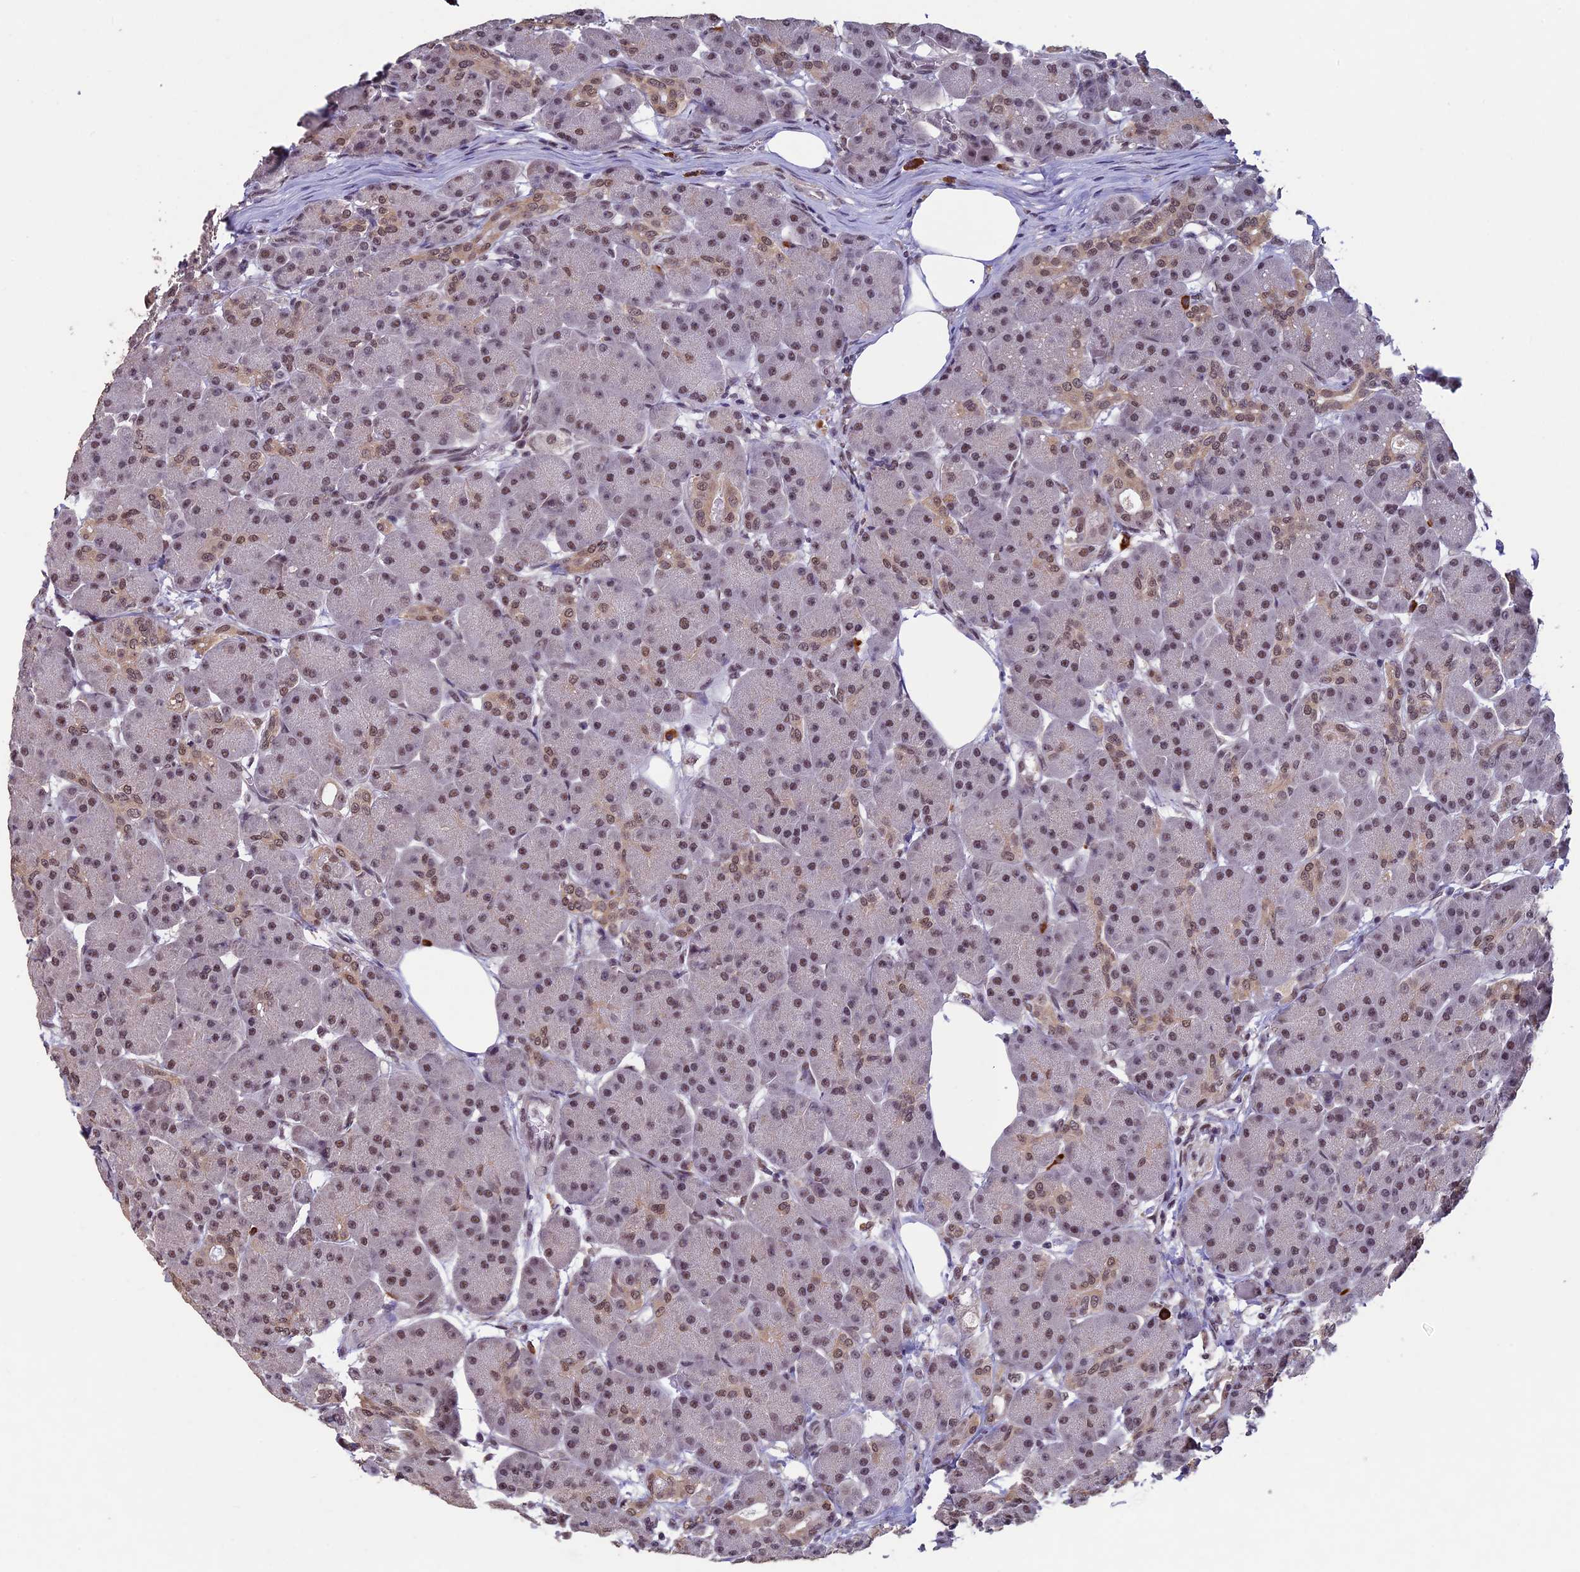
{"staining": {"intensity": "moderate", "quantity": ">75%", "location": "nuclear"}, "tissue": "pancreas", "cell_type": "Exocrine glandular cells", "image_type": "normal", "snomed": [{"axis": "morphology", "description": "Normal tissue, NOS"}, {"axis": "topography", "description": "Pancreas"}], "caption": "IHC histopathology image of unremarkable pancreas stained for a protein (brown), which shows medium levels of moderate nuclear positivity in about >75% of exocrine glandular cells.", "gene": "RNF40", "patient": {"sex": "male", "age": 63}}